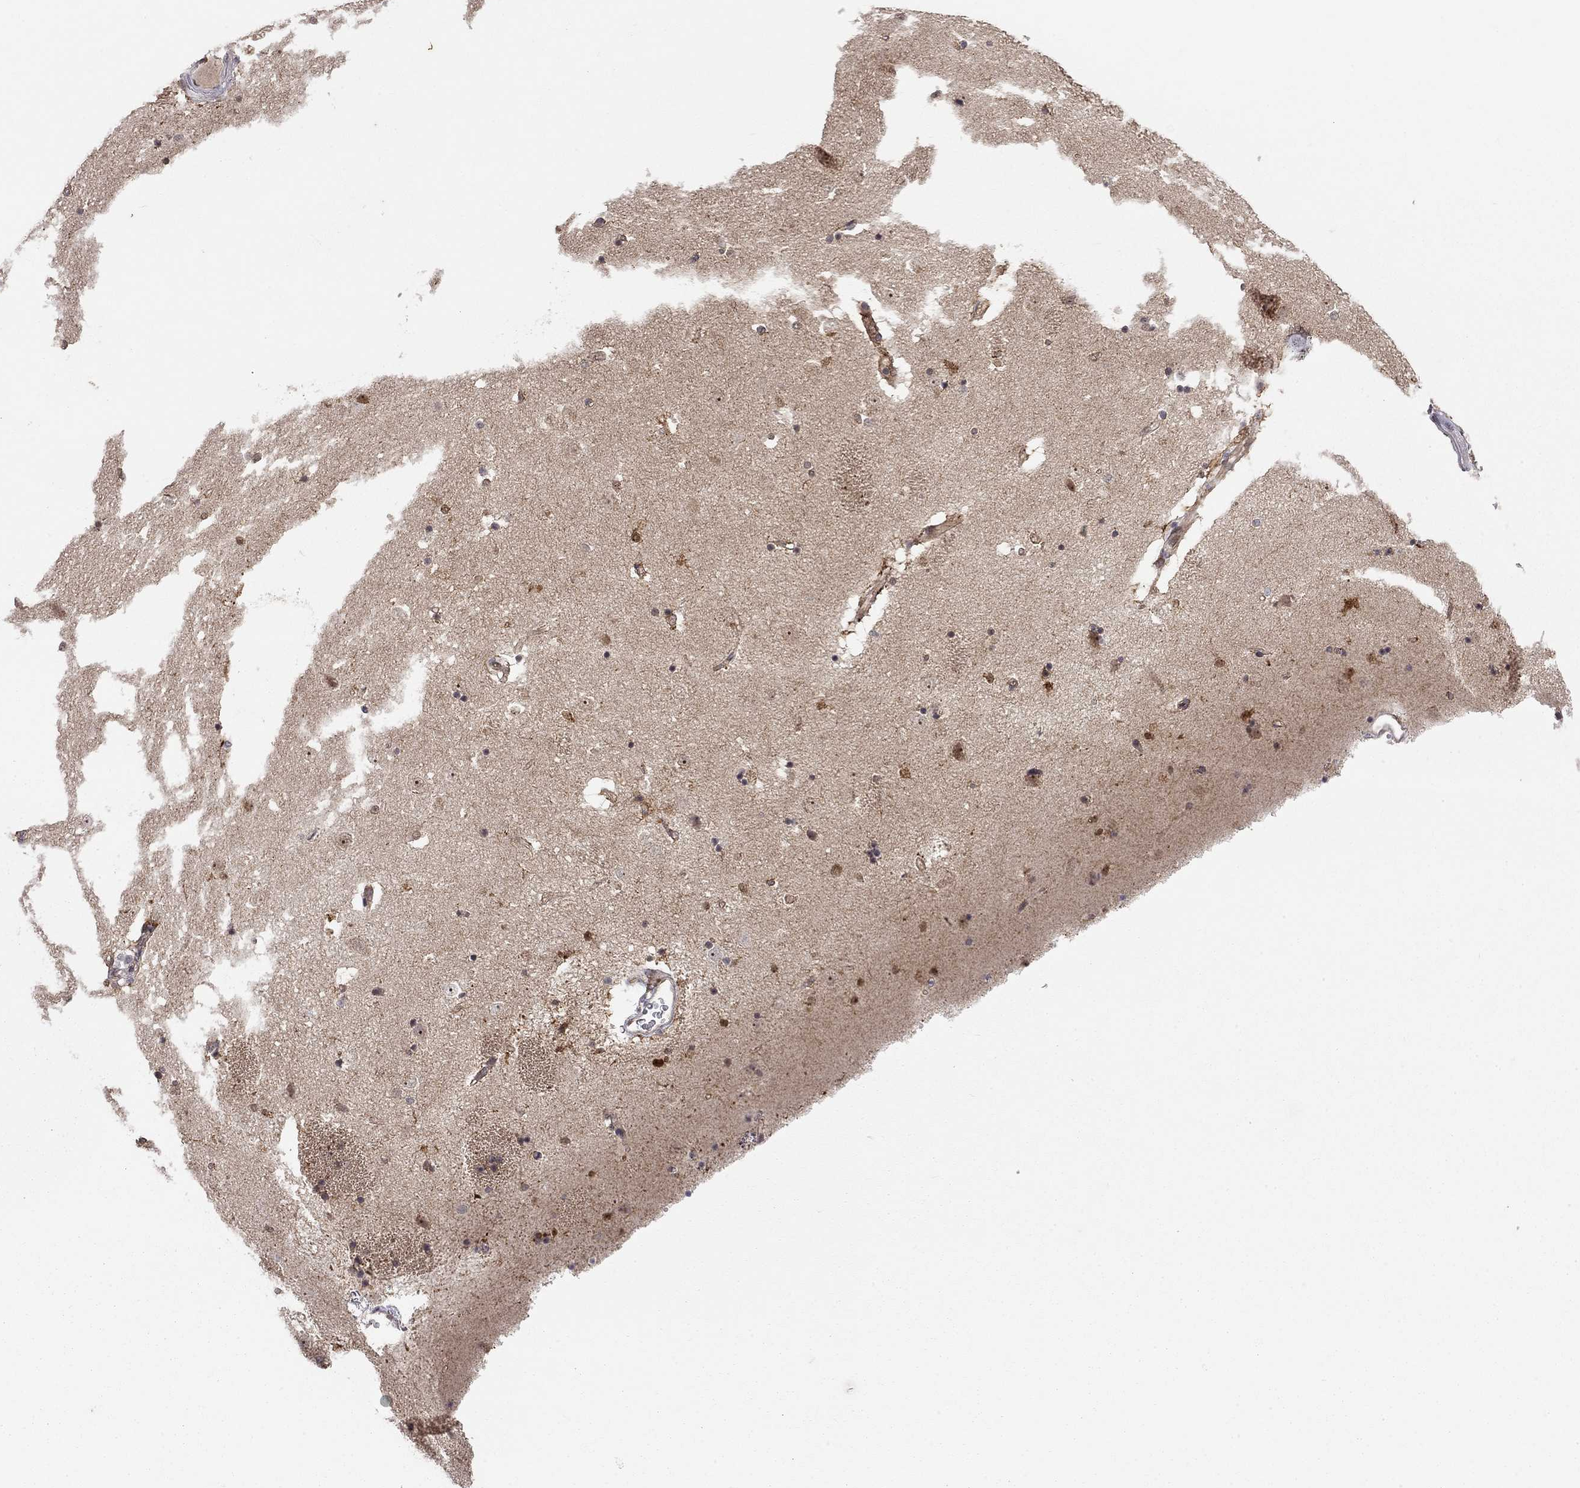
{"staining": {"intensity": "negative", "quantity": "none", "location": "none"}, "tissue": "caudate", "cell_type": "Glial cells", "image_type": "normal", "snomed": [{"axis": "morphology", "description": "Normal tissue, NOS"}, {"axis": "topography", "description": "Lateral ventricle wall"}], "caption": "Micrograph shows no protein staining in glial cells of benign caudate.", "gene": "STXBP6", "patient": {"sex": "male", "age": 51}}